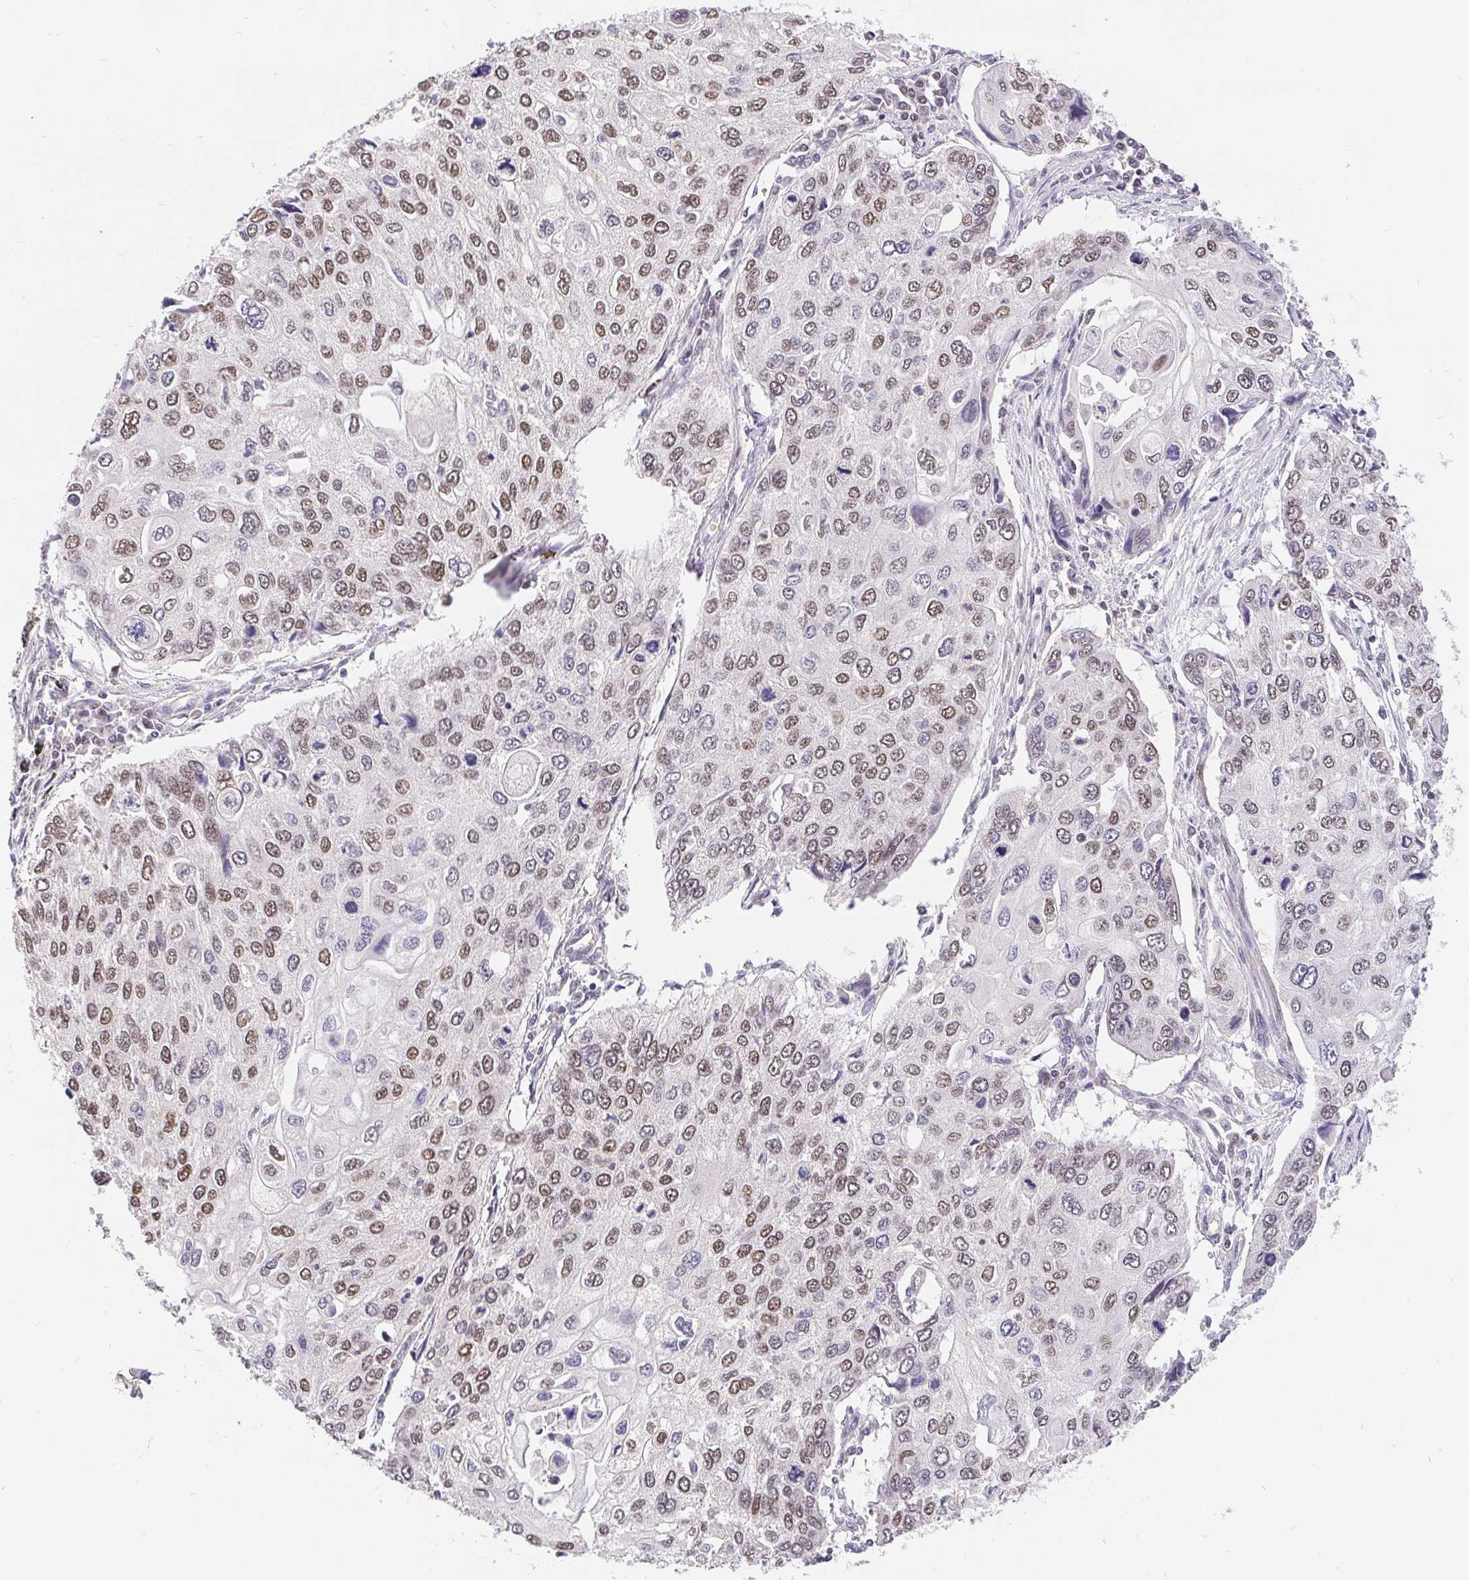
{"staining": {"intensity": "moderate", "quantity": "25%-75%", "location": "nuclear"}, "tissue": "lung cancer", "cell_type": "Tumor cells", "image_type": "cancer", "snomed": [{"axis": "morphology", "description": "Squamous cell carcinoma, NOS"}, {"axis": "morphology", "description": "Squamous cell carcinoma, metastatic, NOS"}, {"axis": "topography", "description": "Lung"}], "caption": "A brown stain shows moderate nuclear staining of a protein in human lung metastatic squamous cell carcinoma tumor cells.", "gene": "POU2F1", "patient": {"sex": "male", "age": 63}}